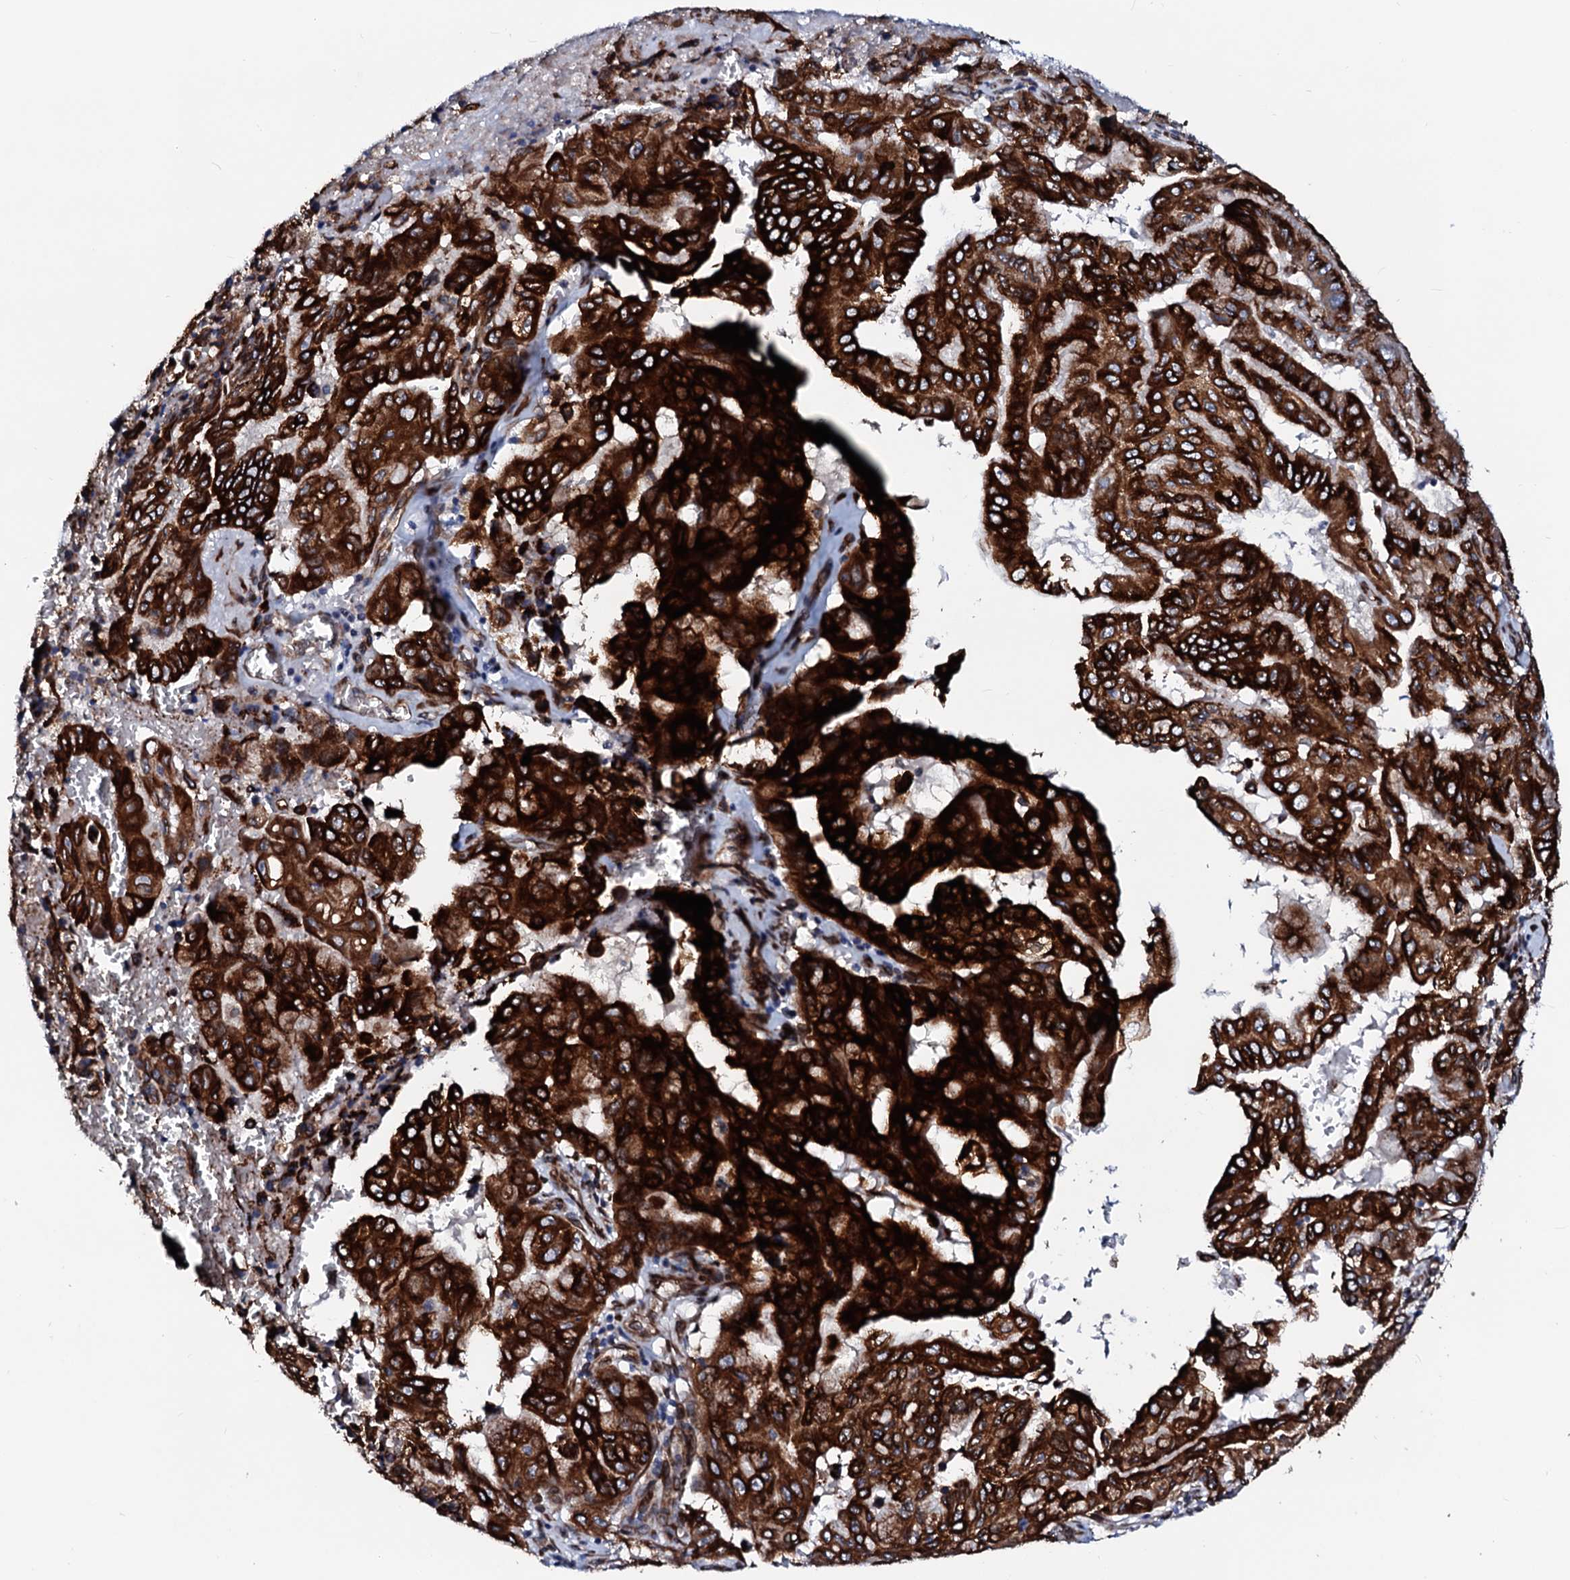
{"staining": {"intensity": "strong", "quantity": ">75%", "location": "cytoplasmic/membranous"}, "tissue": "pancreatic cancer", "cell_type": "Tumor cells", "image_type": "cancer", "snomed": [{"axis": "morphology", "description": "Adenocarcinoma, NOS"}, {"axis": "topography", "description": "Pancreas"}], "caption": "This is a micrograph of immunohistochemistry (IHC) staining of pancreatic adenocarcinoma, which shows strong staining in the cytoplasmic/membranous of tumor cells.", "gene": "TMCO3", "patient": {"sex": "male", "age": 51}}